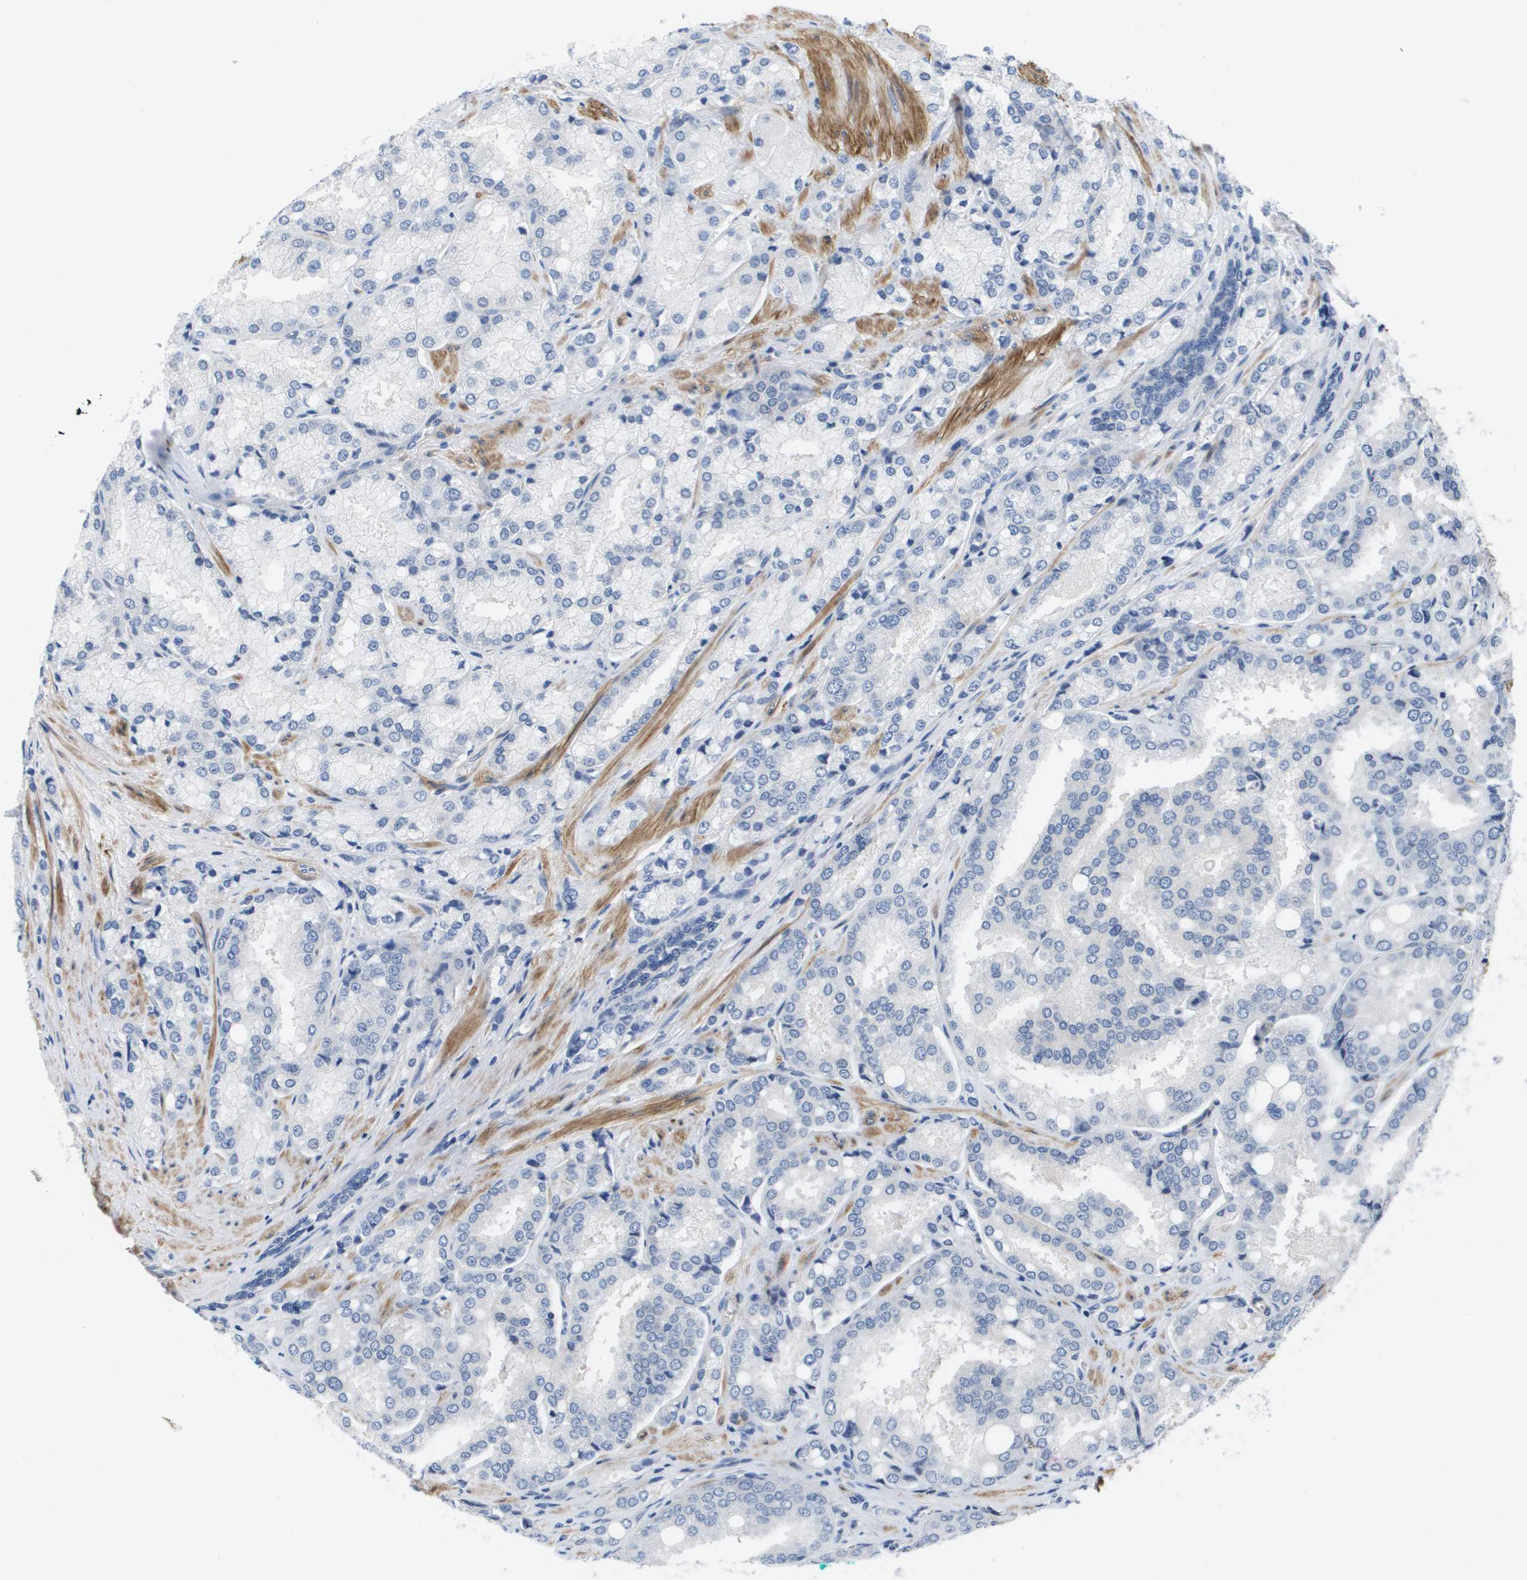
{"staining": {"intensity": "negative", "quantity": "none", "location": "none"}, "tissue": "prostate cancer", "cell_type": "Tumor cells", "image_type": "cancer", "snomed": [{"axis": "morphology", "description": "Adenocarcinoma, High grade"}, {"axis": "topography", "description": "Prostate"}], "caption": "DAB (3,3'-diaminobenzidine) immunohistochemical staining of high-grade adenocarcinoma (prostate) exhibits no significant expression in tumor cells.", "gene": "LPP", "patient": {"sex": "male", "age": 50}}